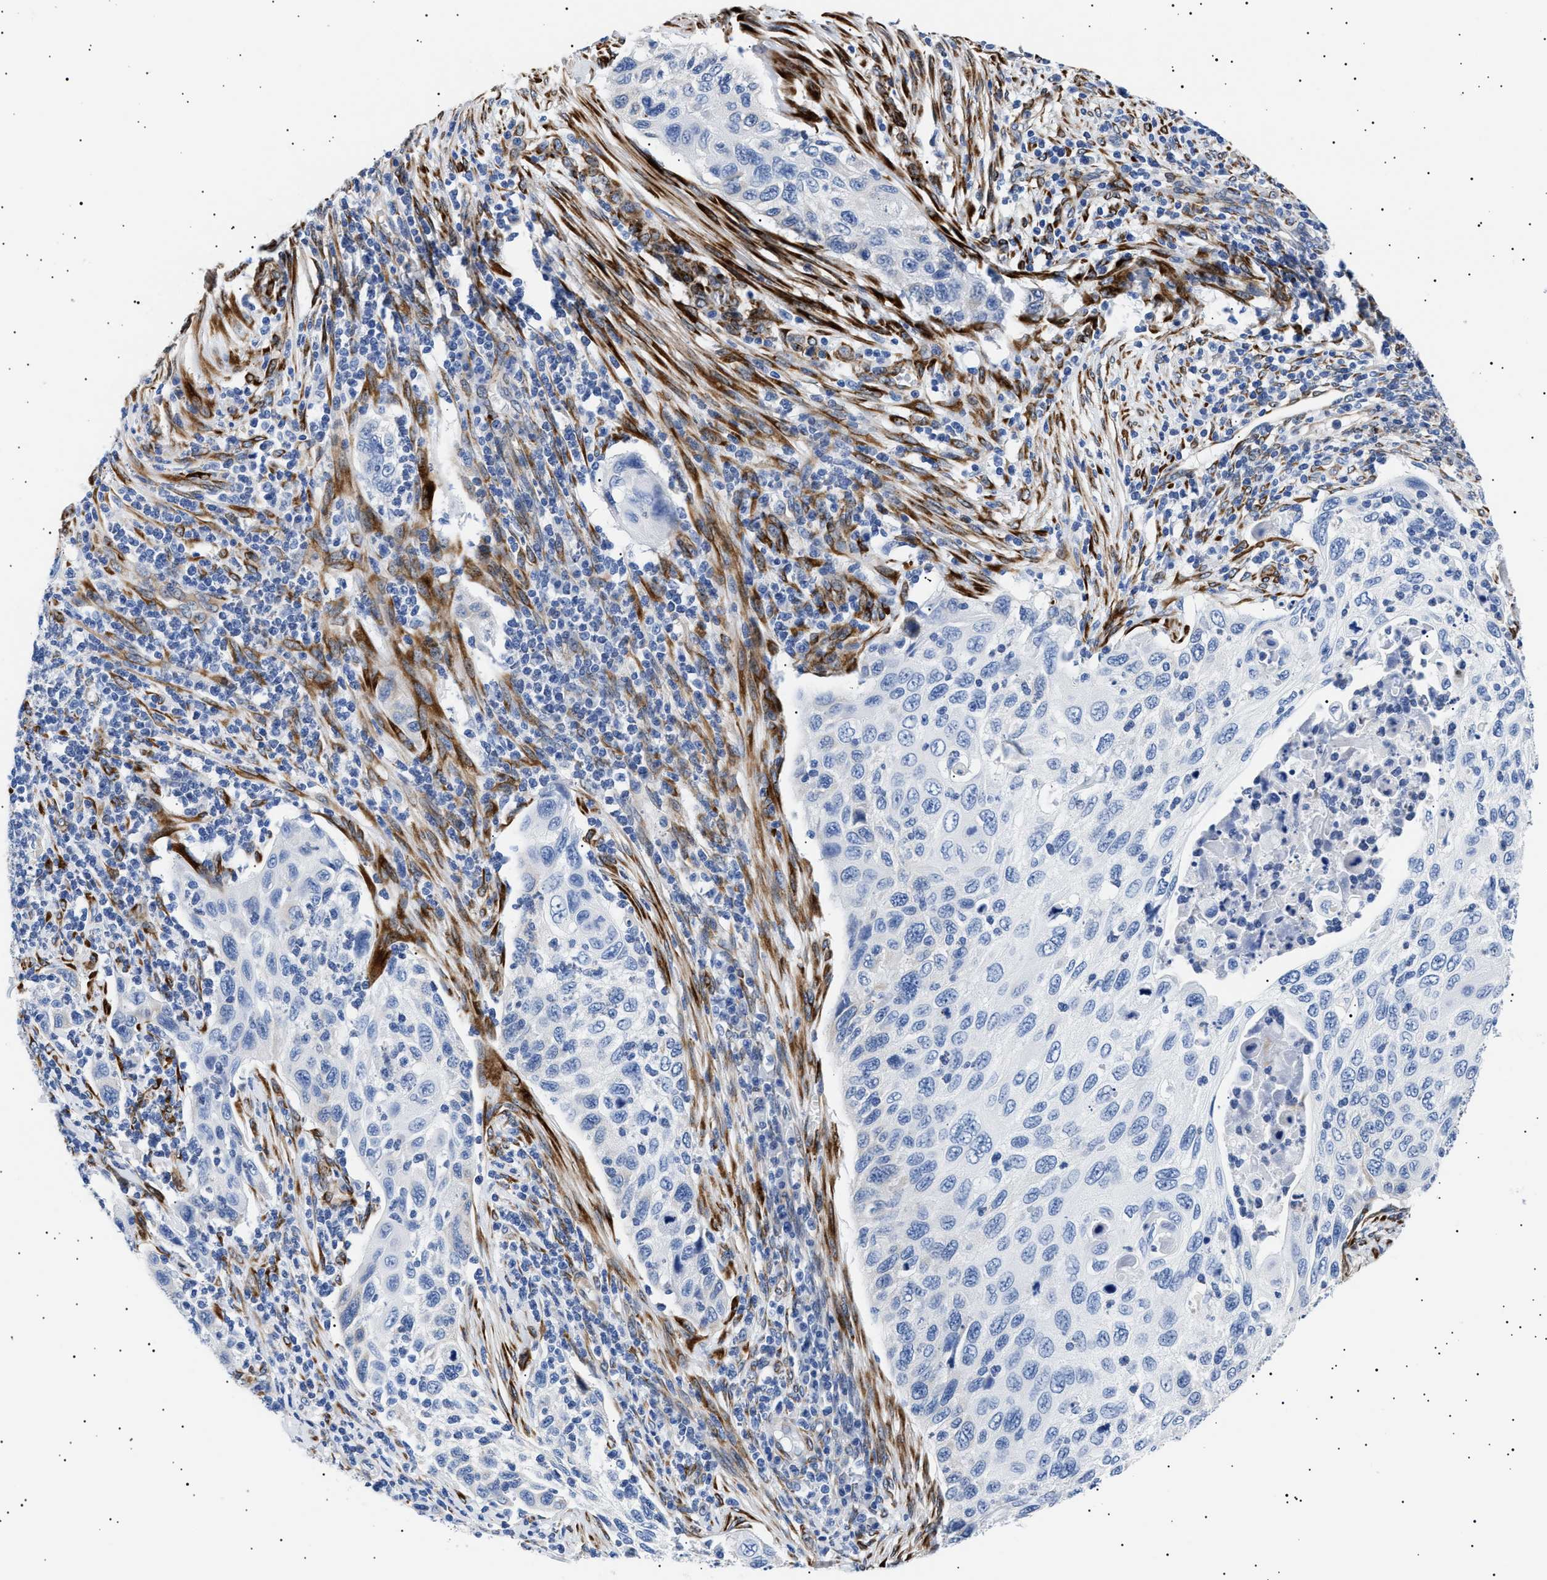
{"staining": {"intensity": "negative", "quantity": "none", "location": "none"}, "tissue": "cervical cancer", "cell_type": "Tumor cells", "image_type": "cancer", "snomed": [{"axis": "morphology", "description": "Squamous cell carcinoma, NOS"}, {"axis": "topography", "description": "Cervix"}], "caption": "The immunohistochemistry (IHC) image has no significant positivity in tumor cells of squamous cell carcinoma (cervical) tissue.", "gene": "HEMGN", "patient": {"sex": "female", "age": 70}}